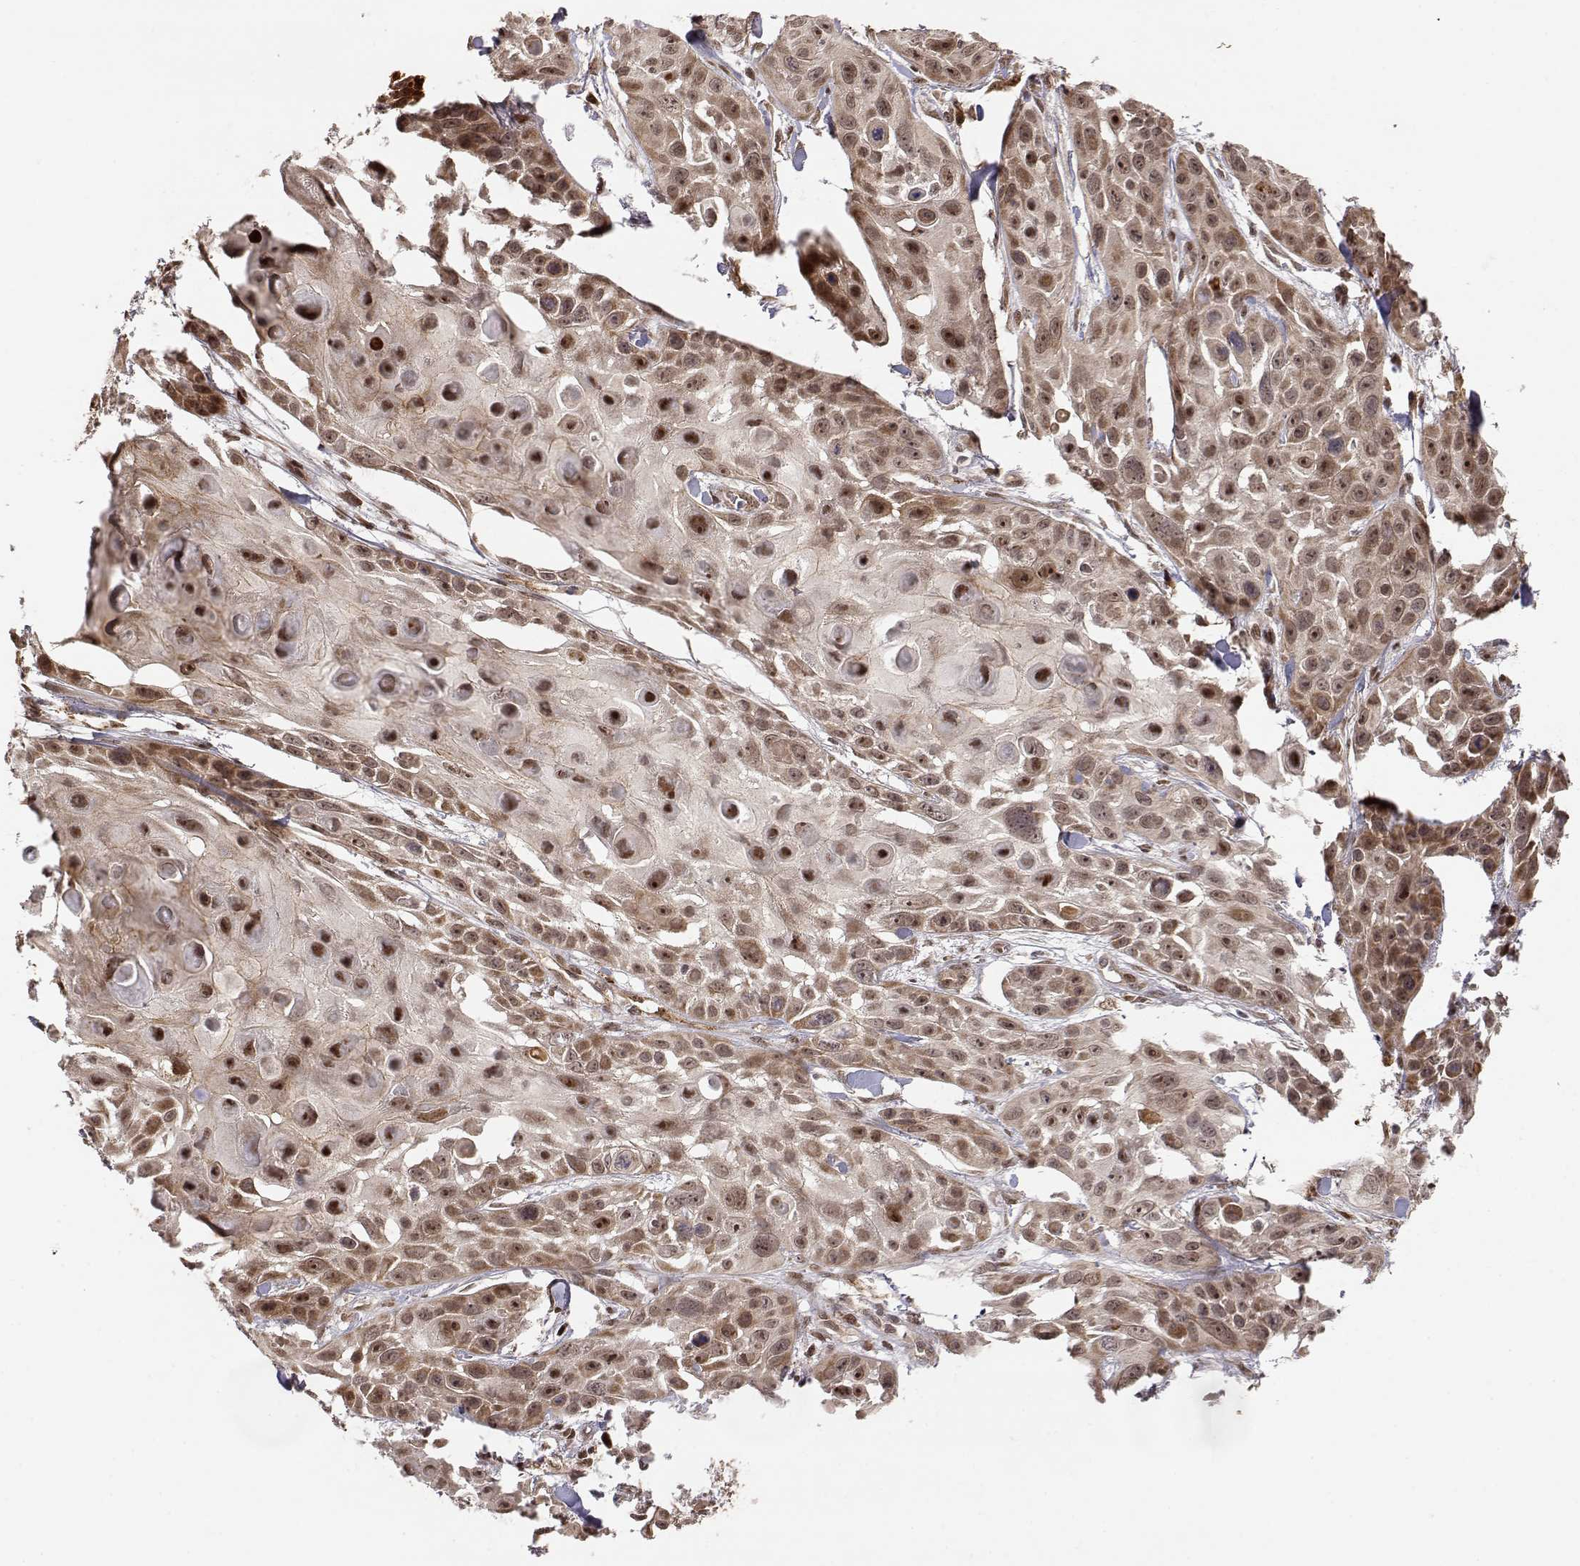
{"staining": {"intensity": "moderate", "quantity": ">75%", "location": "nuclear"}, "tissue": "skin cancer", "cell_type": "Tumor cells", "image_type": "cancer", "snomed": [{"axis": "morphology", "description": "Squamous cell carcinoma, NOS"}, {"axis": "topography", "description": "Skin"}, {"axis": "topography", "description": "Anal"}], "caption": "An immunohistochemistry (IHC) histopathology image of tumor tissue is shown. Protein staining in brown shows moderate nuclear positivity in skin cancer within tumor cells.", "gene": "BRCA1", "patient": {"sex": "female", "age": 75}}